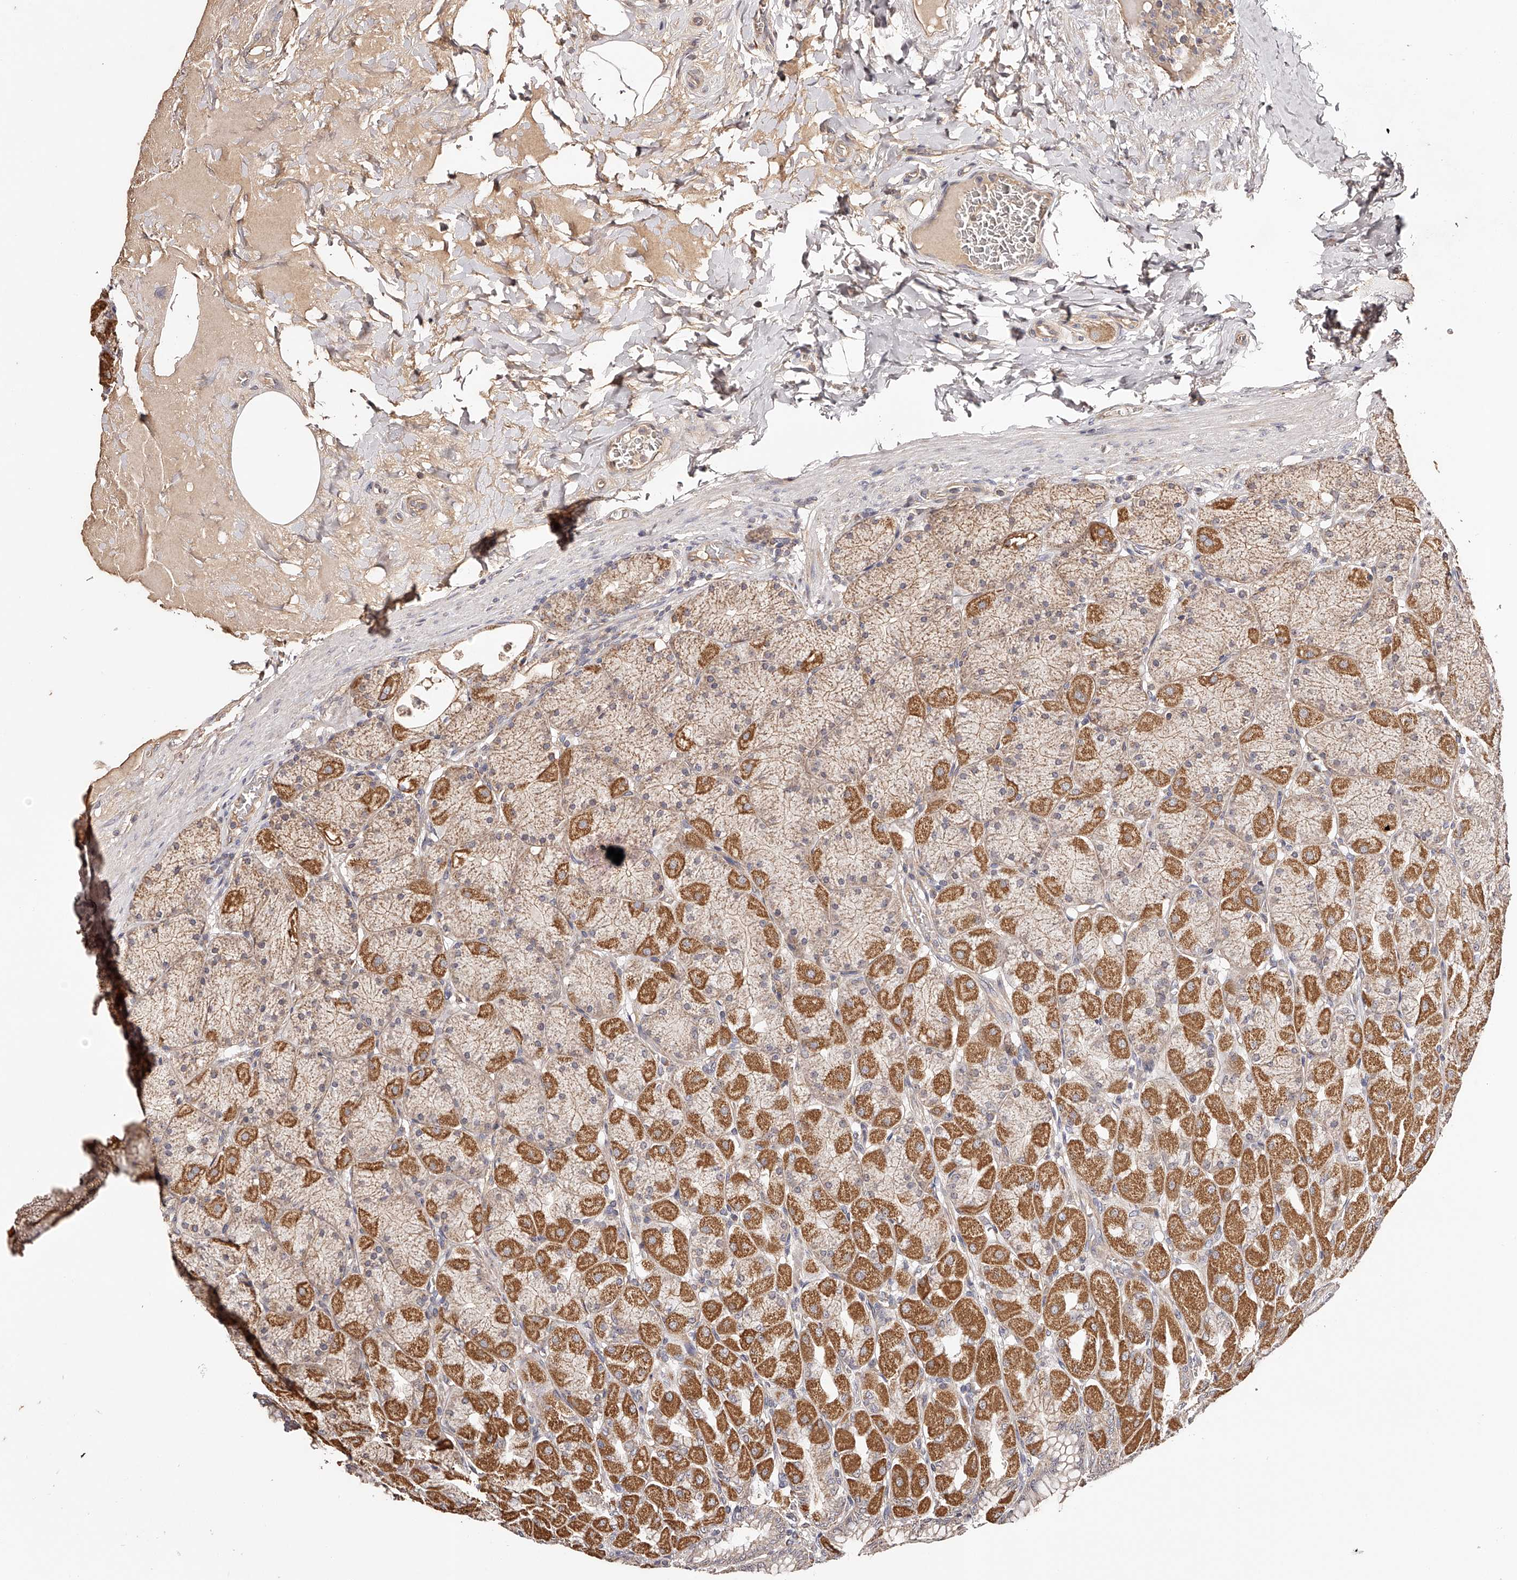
{"staining": {"intensity": "strong", "quantity": "25%-75%", "location": "cytoplasmic/membranous"}, "tissue": "stomach", "cell_type": "Glandular cells", "image_type": "normal", "snomed": [{"axis": "morphology", "description": "Normal tissue, NOS"}, {"axis": "topography", "description": "Stomach, upper"}], "caption": "This photomicrograph demonstrates IHC staining of benign stomach, with high strong cytoplasmic/membranous staining in about 25%-75% of glandular cells.", "gene": "USP21", "patient": {"sex": "female", "age": 56}}